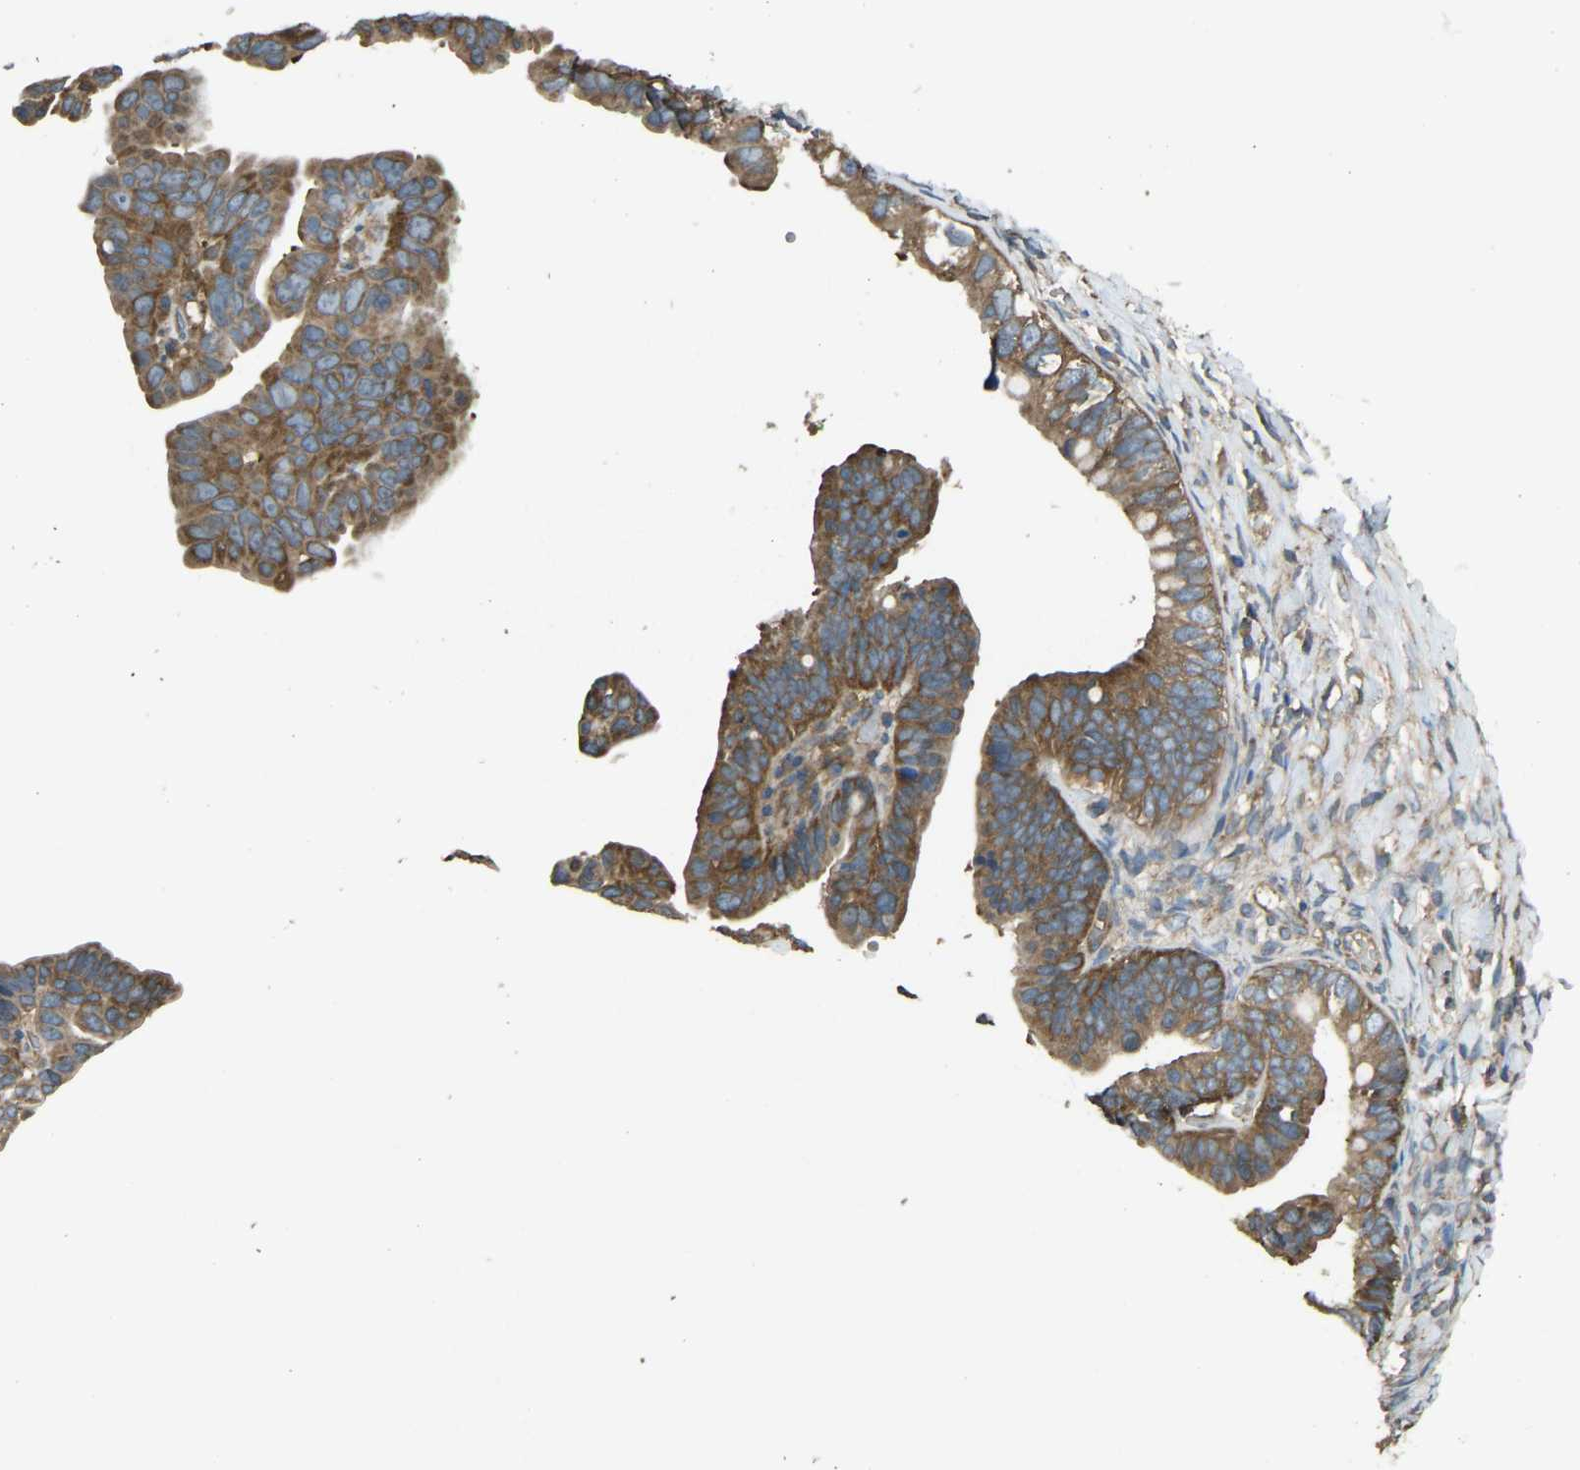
{"staining": {"intensity": "moderate", "quantity": ">75%", "location": "cytoplasmic/membranous"}, "tissue": "ovarian cancer", "cell_type": "Tumor cells", "image_type": "cancer", "snomed": [{"axis": "morphology", "description": "Cystadenocarcinoma, serous, NOS"}, {"axis": "topography", "description": "Ovary"}], "caption": "Ovarian serous cystadenocarcinoma stained for a protein demonstrates moderate cytoplasmic/membranous positivity in tumor cells. (Stains: DAB in brown, nuclei in blue, Microscopy: brightfield microscopy at high magnification).", "gene": "AIMP1", "patient": {"sex": "female", "age": 56}}